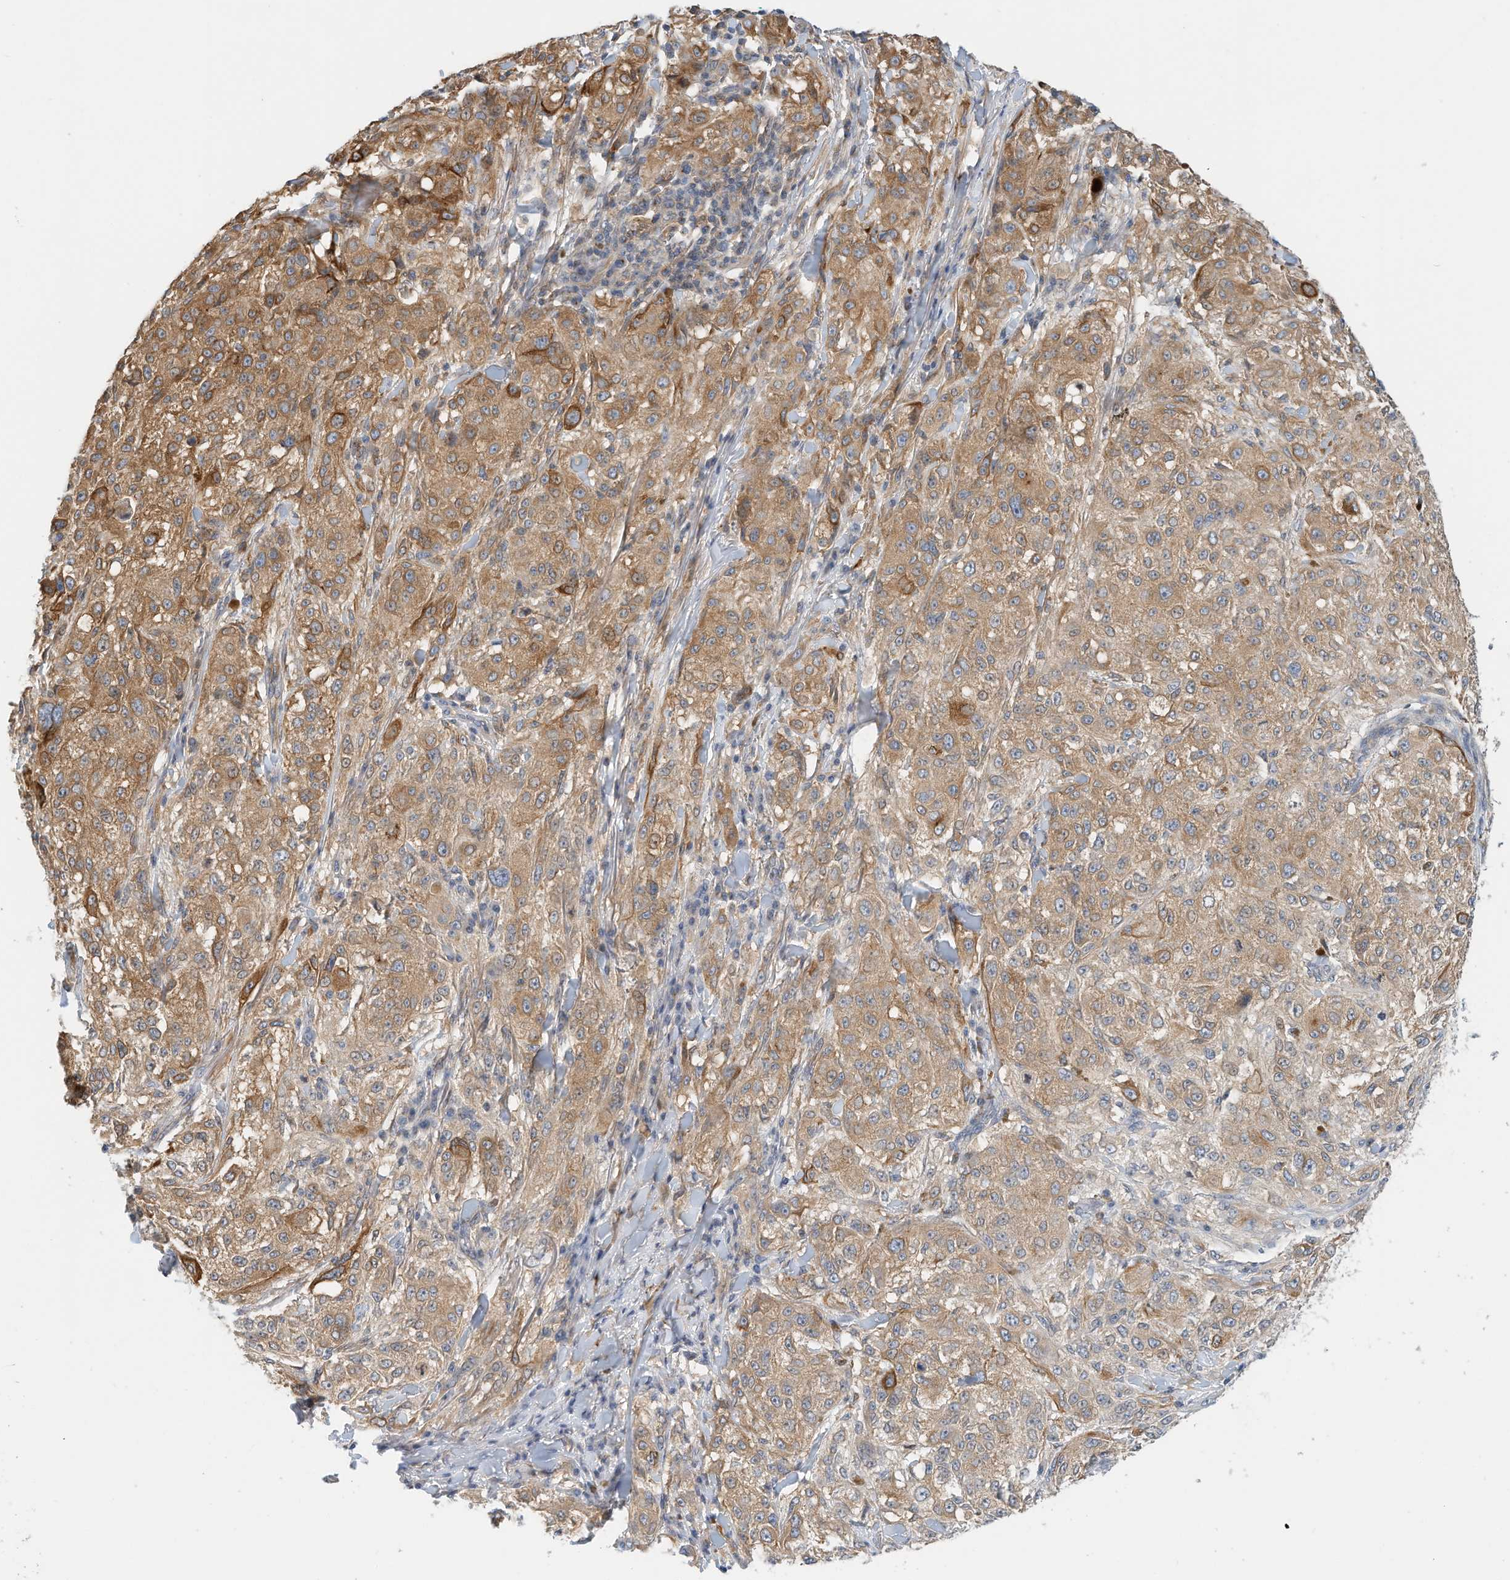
{"staining": {"intensity": "moderate", "quantity": ">75%", "location": "cytoplasmic/membranous"}, "tissue": "melanoma", "cell_type": "Tumor cells", "image_type": "cancer", "snomed": [{"axis": "morphology", "description": "Necrosis, NOS"}, {"axis": "morphology", "description": "Malignant melanoma, NOS"}, {"axis": "topography", "description": "Skin"}], "caption": "Malignant melanoma stained with a protein marker exhibits moderate staining in tumor cells.", "gene": "MICAL1", "patient": {"sex": "female", "age": 87}}